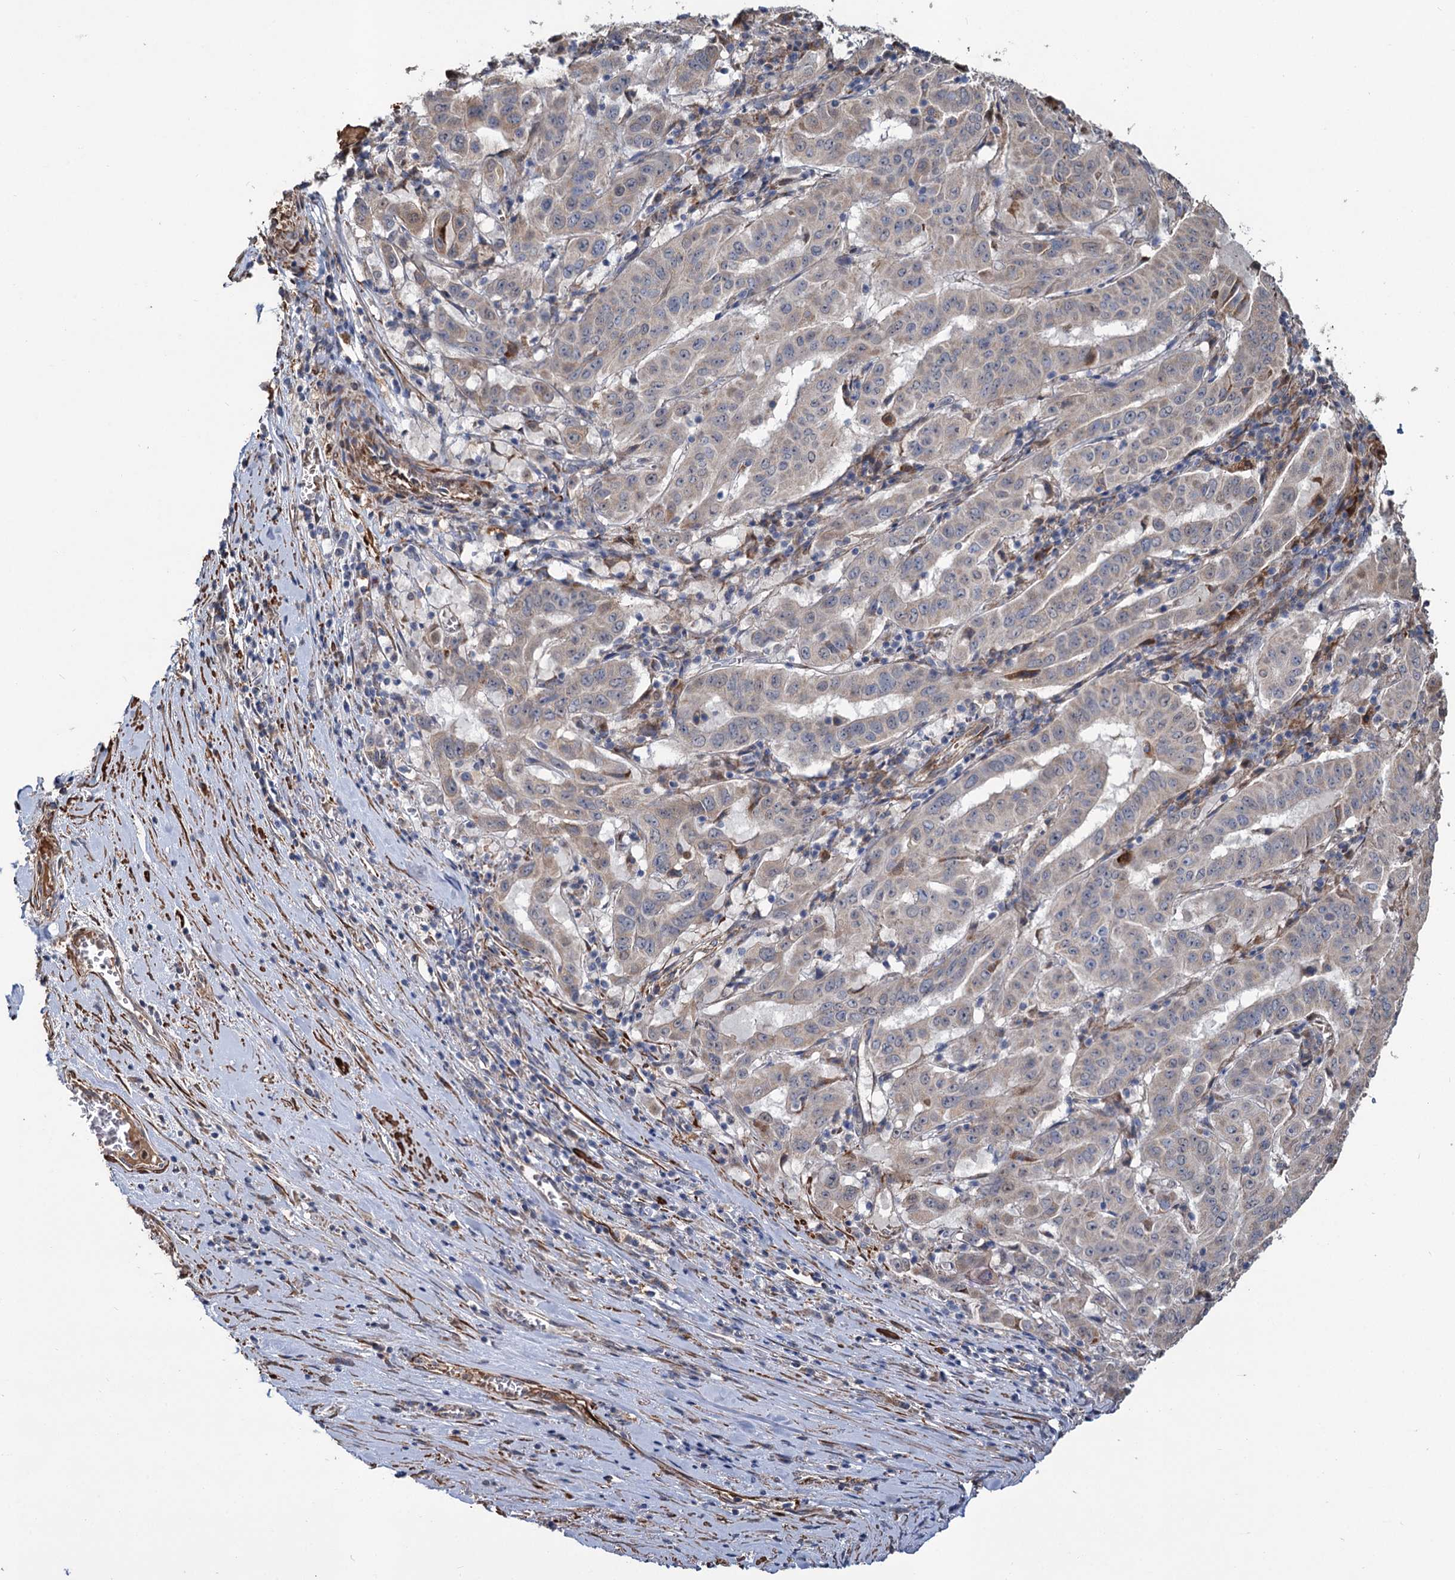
{"staining": {"intensity": "weak", "quantity": "<25%", "location": "cytoplasmic/membranous"}, "tissue": "pancreatic cancer", "cell_type": "Tumor cells", "image_type": "cancer", "snomed": [{"axis": "morphology", "description": "Adenocarcinoma, NOS"}, {"axis": "topography", "description": "Pancreas"}], "caption": "High magnification brightfield microscopy of pancreatic cancer stained with DAB (3,3'-diaminobenzidine) (brown) and counterstained with hematoxylin (blue): tumor cells show no significant staining.", "gene": "ALKBH7", "patient": {"sex": "male", "age": 63}}